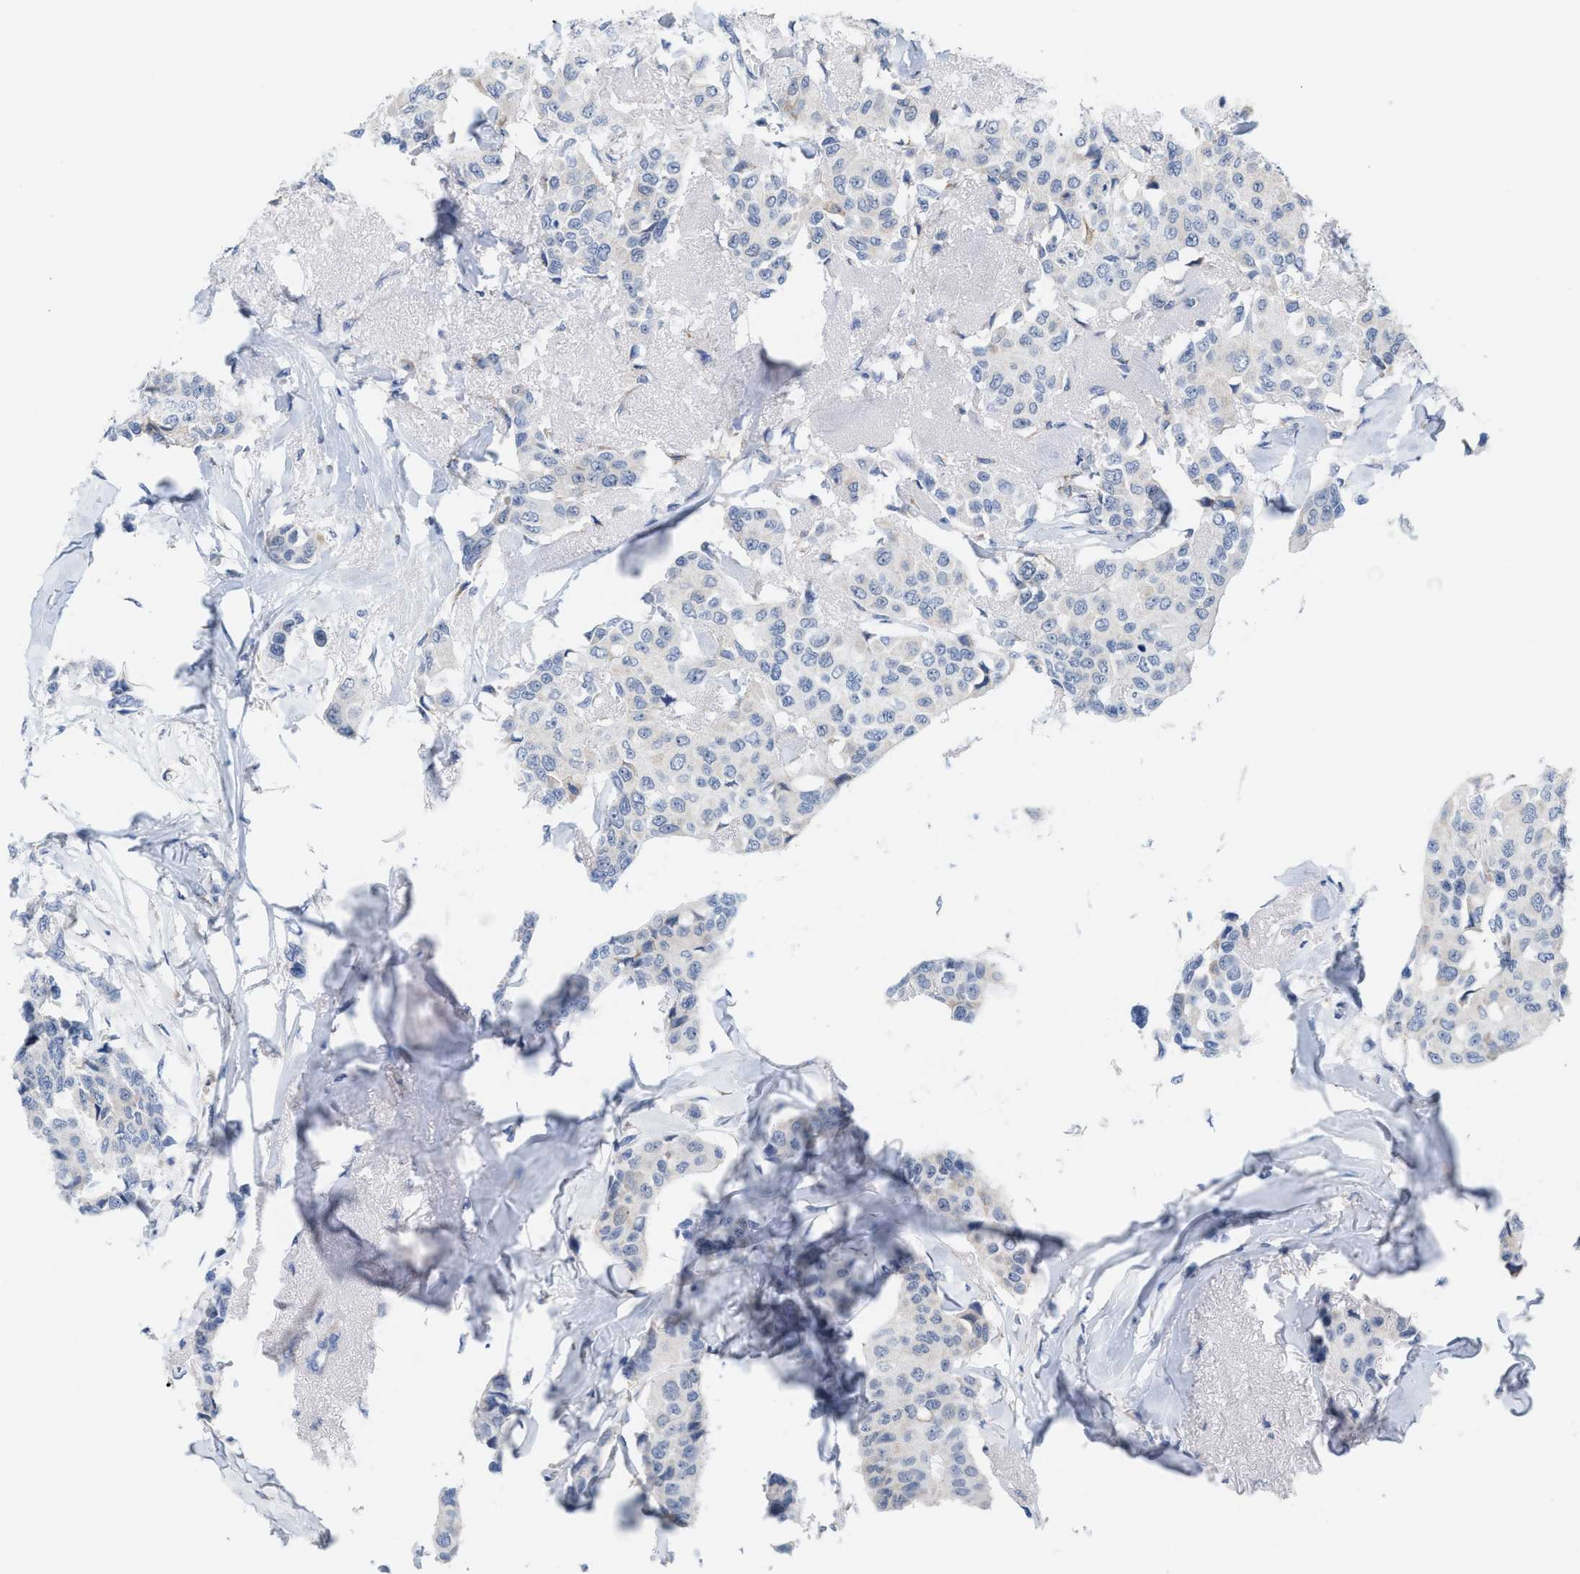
{"staining": {"intensity": "negative", "quantity": "none", "location": "none"}, "tissue": "breast cancer", "cell_type": "Tumor cells", "image_type": "cancer", "snomed": [{"axis": "morphology", "description": "Duct carcinoma"}, {"axis": "topography", "description": "Breast"}], "caption": "Tumor cells show no significant protein expression in breast cancer (invasive ductal carcinoma).", "gene": "KIFC3", "patient": {"sex": "female", "age": 80}}